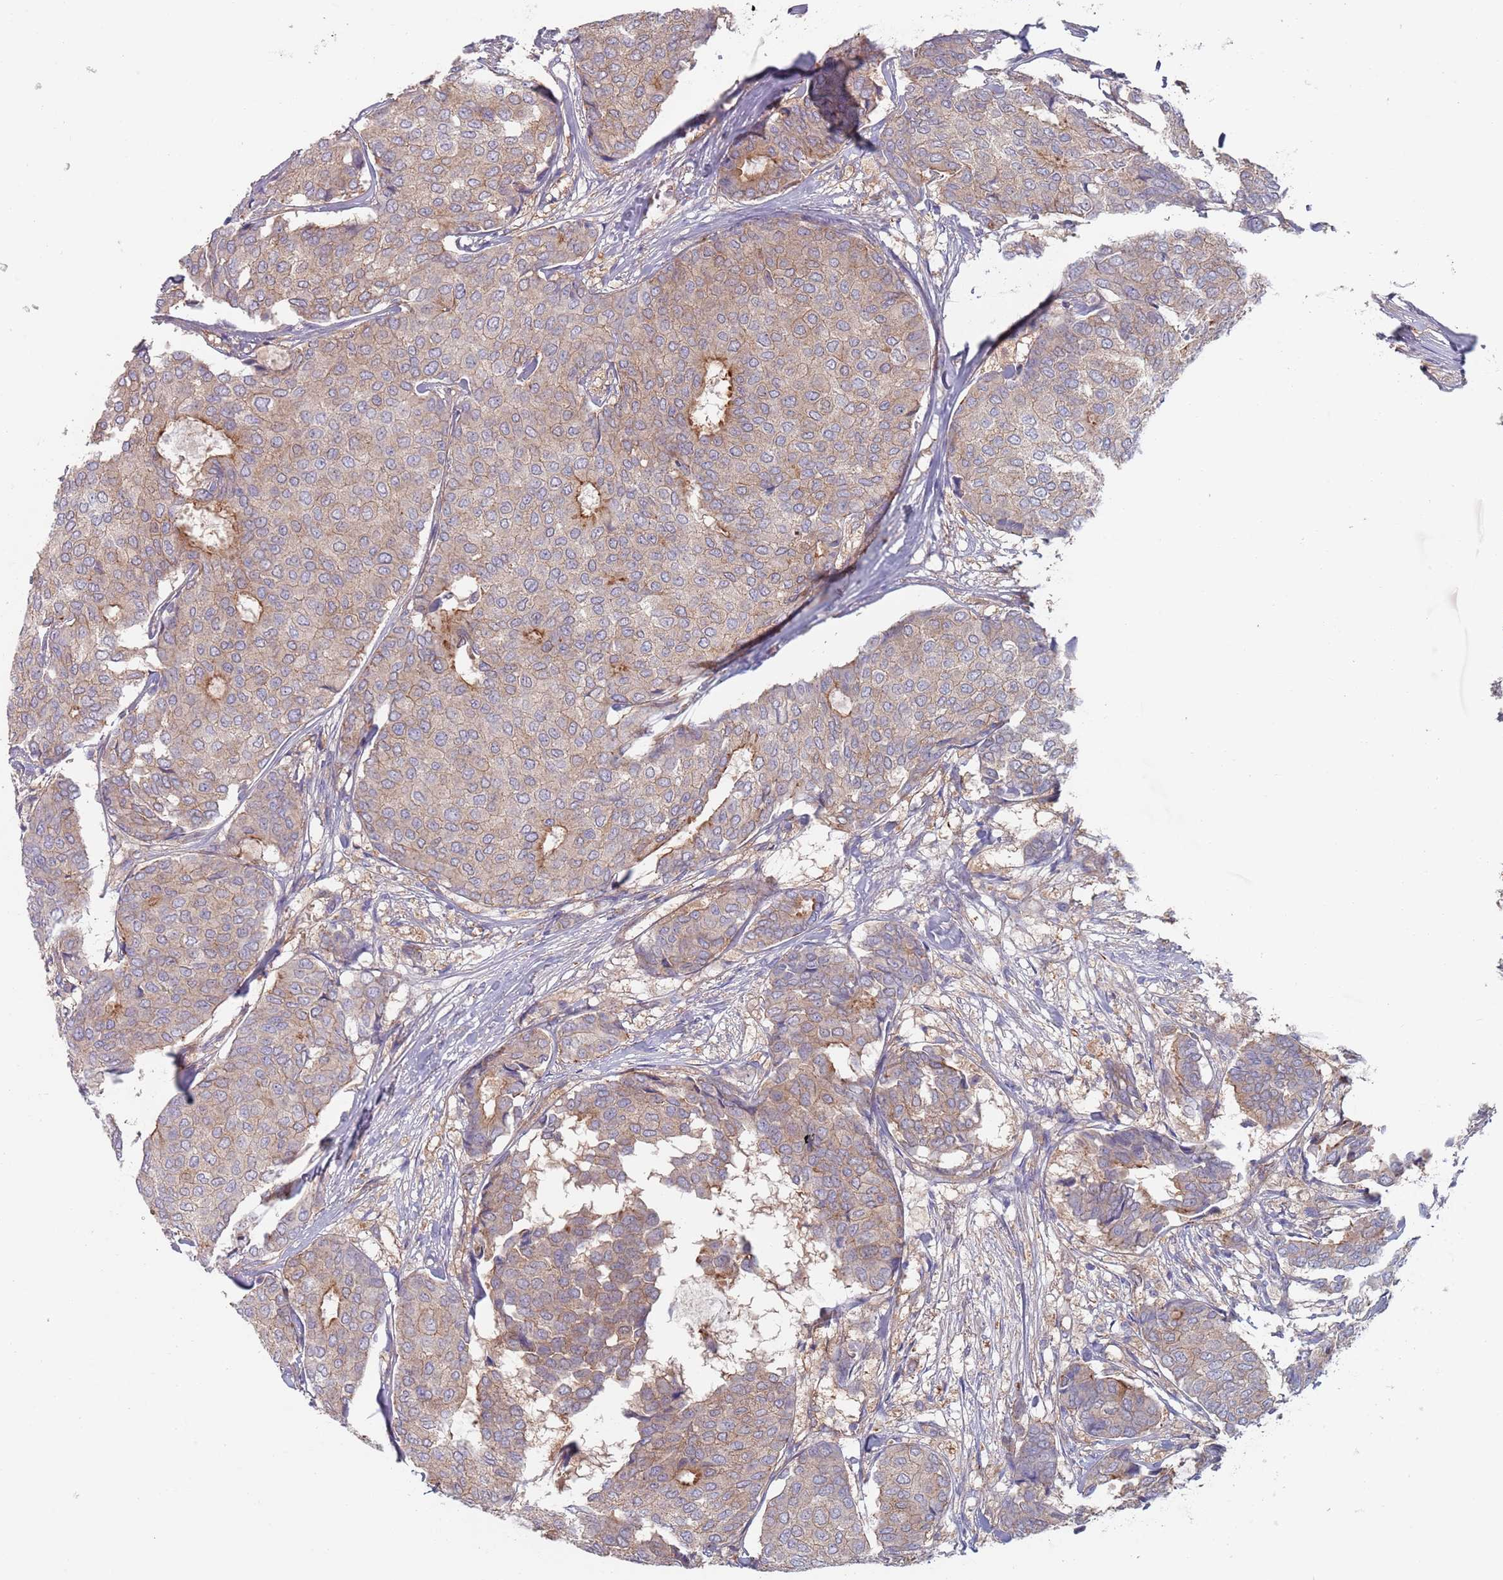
{"staining": {"intensity": "moderate", "quantity": "<25%", "location": "cytoplasmic/membranous"}, "tissue": "breast cancer", "cell_type": "Tumor cells", "image_type": "cancer", "snomed": [{"axis": "morphology", "description": "Duct carcinoma"}, {"axis": "topography", "description": "Breast"}], "caption": "DAB (3,3'-diaminobenzidine) immunohistochemical staining of breast cancer displays moderate cytoplasmic/membranous protein expression in approximately <25% of tumor cells.", "gene": "APPL2", "patient": {"sex": "female", "age": 75}}